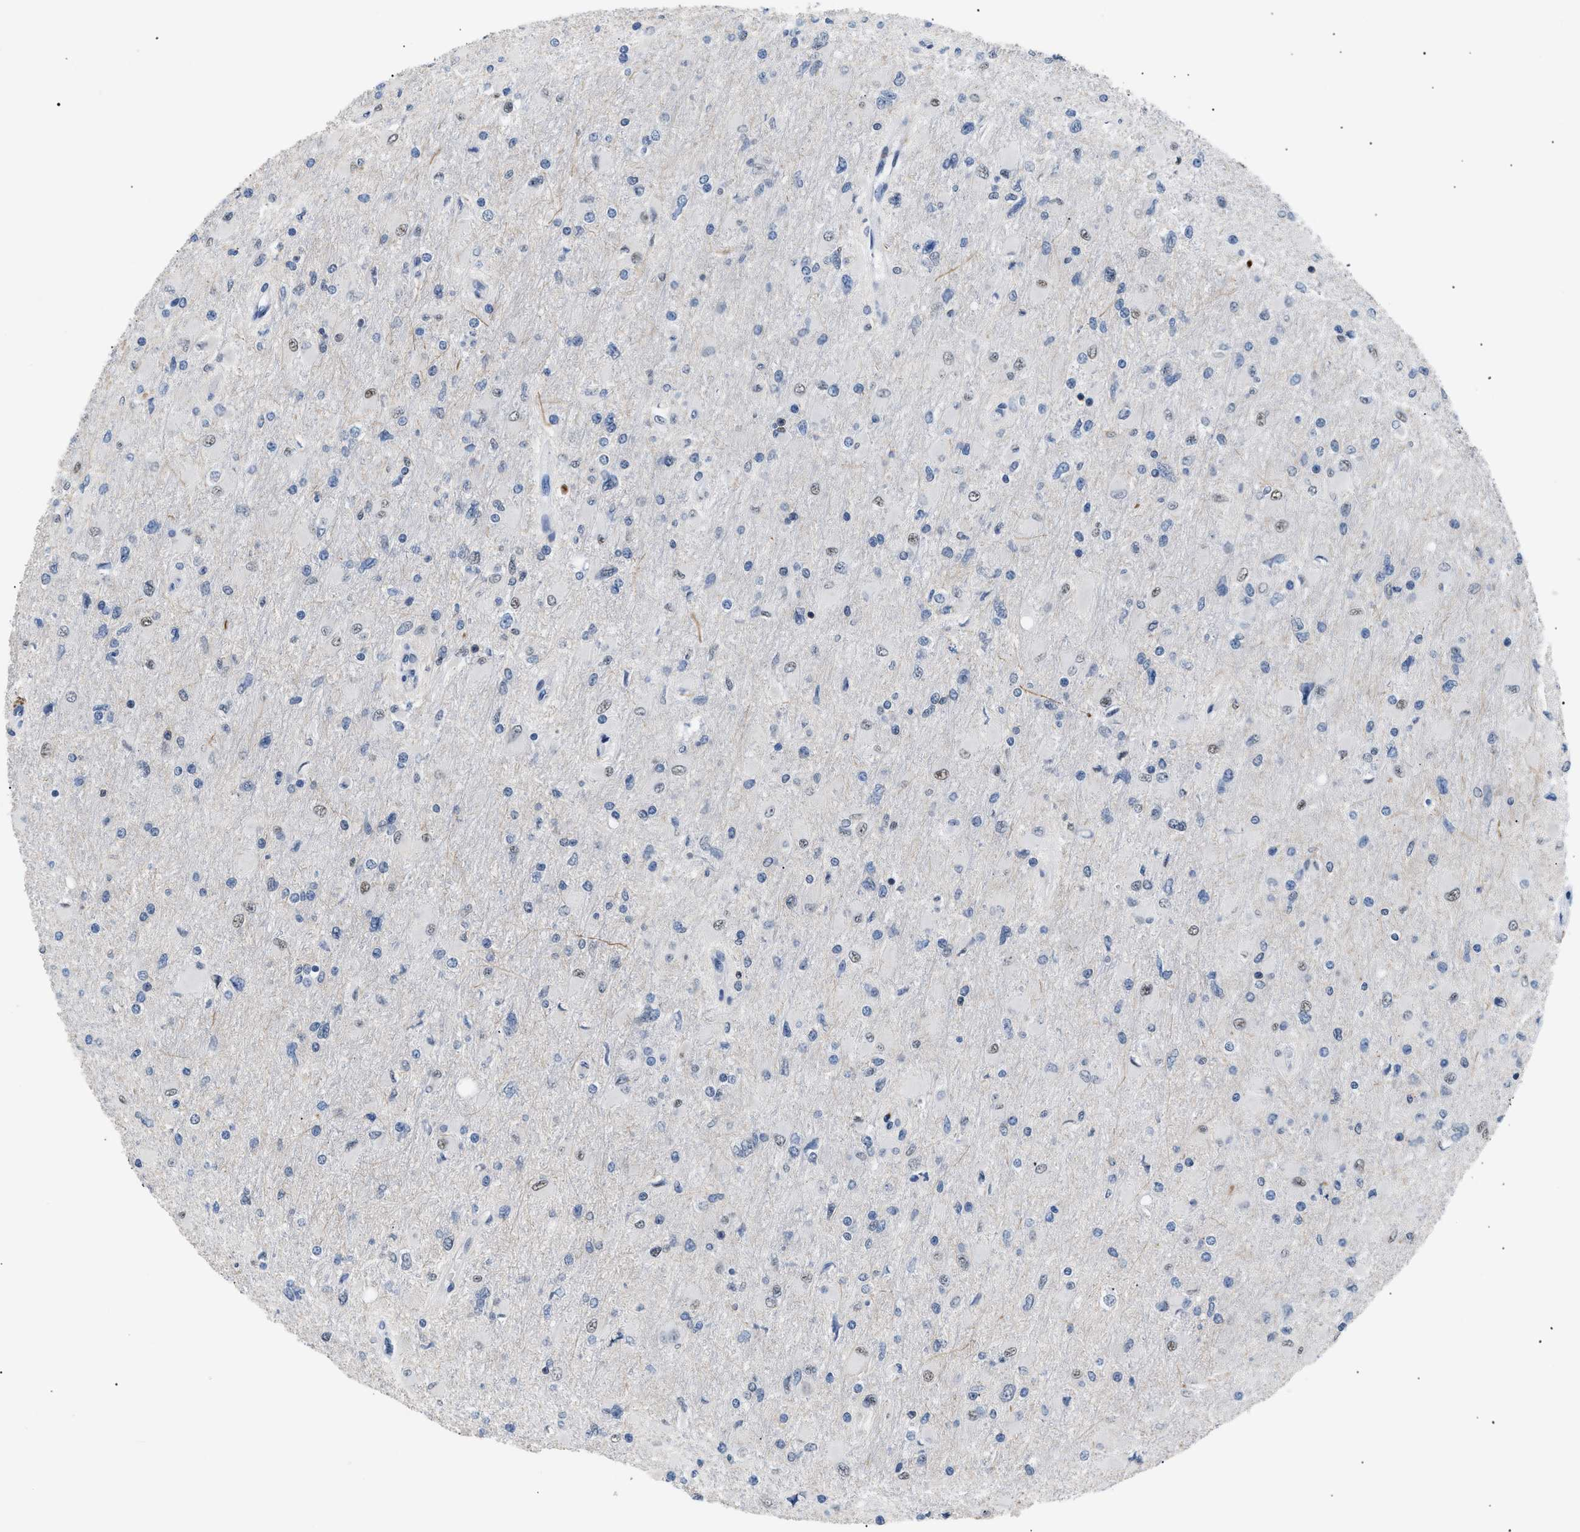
{"staining": {"intensity": "weak", "quantity": "<25%", "location": "nuclear"}, "tissue": "glioma", "cell_type": "Tumor cells", "image_type": "cancer", "snomed": [{"axis": "morphology", "description": "Glioma, malignant, High grade"}, {"axis": "topography", "description": "Cerebral cortex"}], "caption": "An IHC micrograph of glioma is shown. There is no staining in tumor cells of glioma. (DAB IHC with hematoxylin counter stain).", "gene": "KCNC3", "patient": {"sex": "female", "age": 36}}